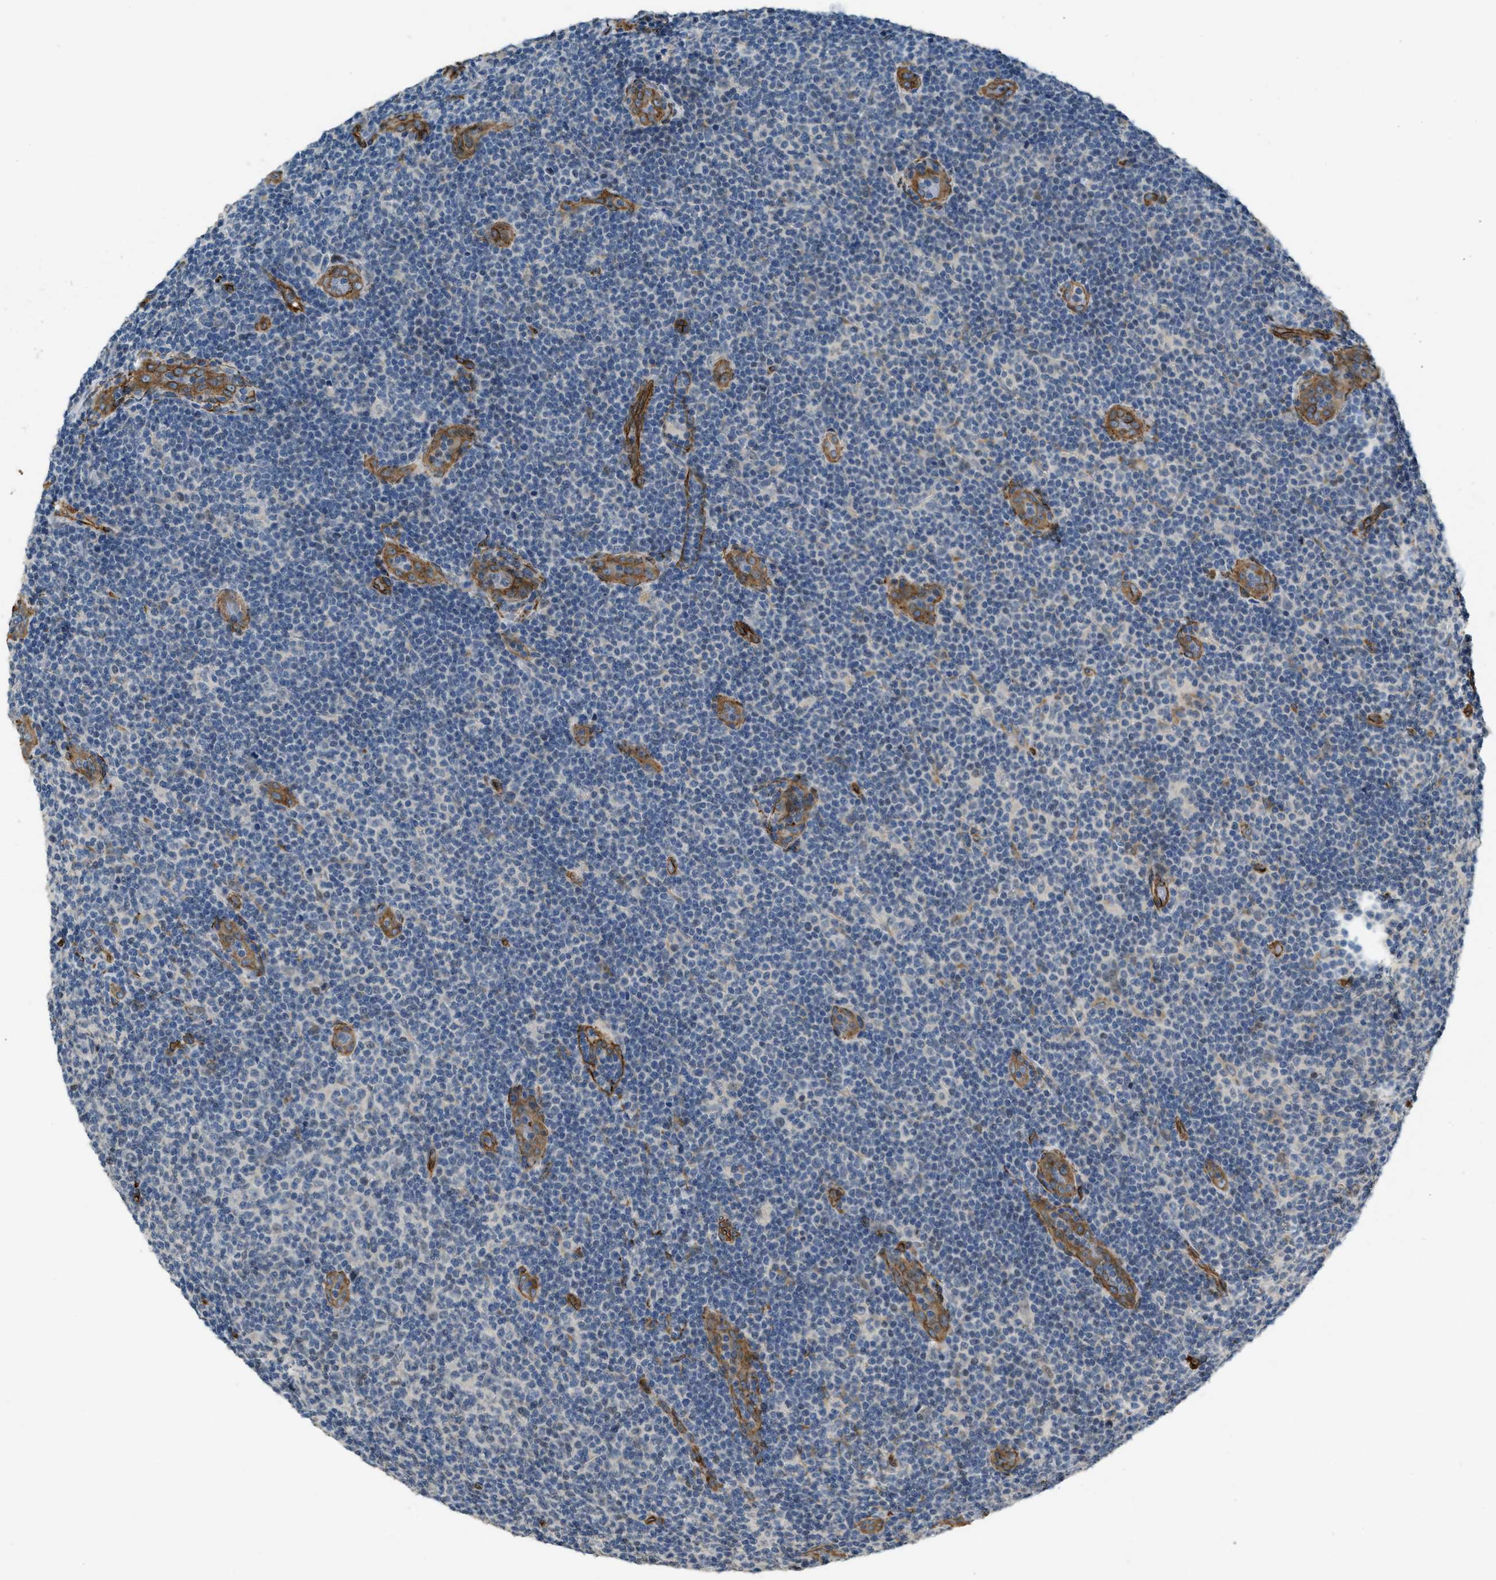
{"staining": {"intensity": "negative", "quantity": "none", "location": "none"}, "tissue": "lymphoma", "cell_type": "Tumor cells", "image_type": "cancer", "snomed": [{"axis": "morphology", "description": "Malignant lymphoma, non-Hodgkin's type, Low grade"}, {"axis": "topography", "description": "Lymph node"}], "caption": "Immunohistochemical staining of human malignant lymphoma, non-Hodgkin's type (low-grade) exhibits no significant expression in tumor cells.", "gene": "NMB", "patient": {"sex": "male", "age": 83}}